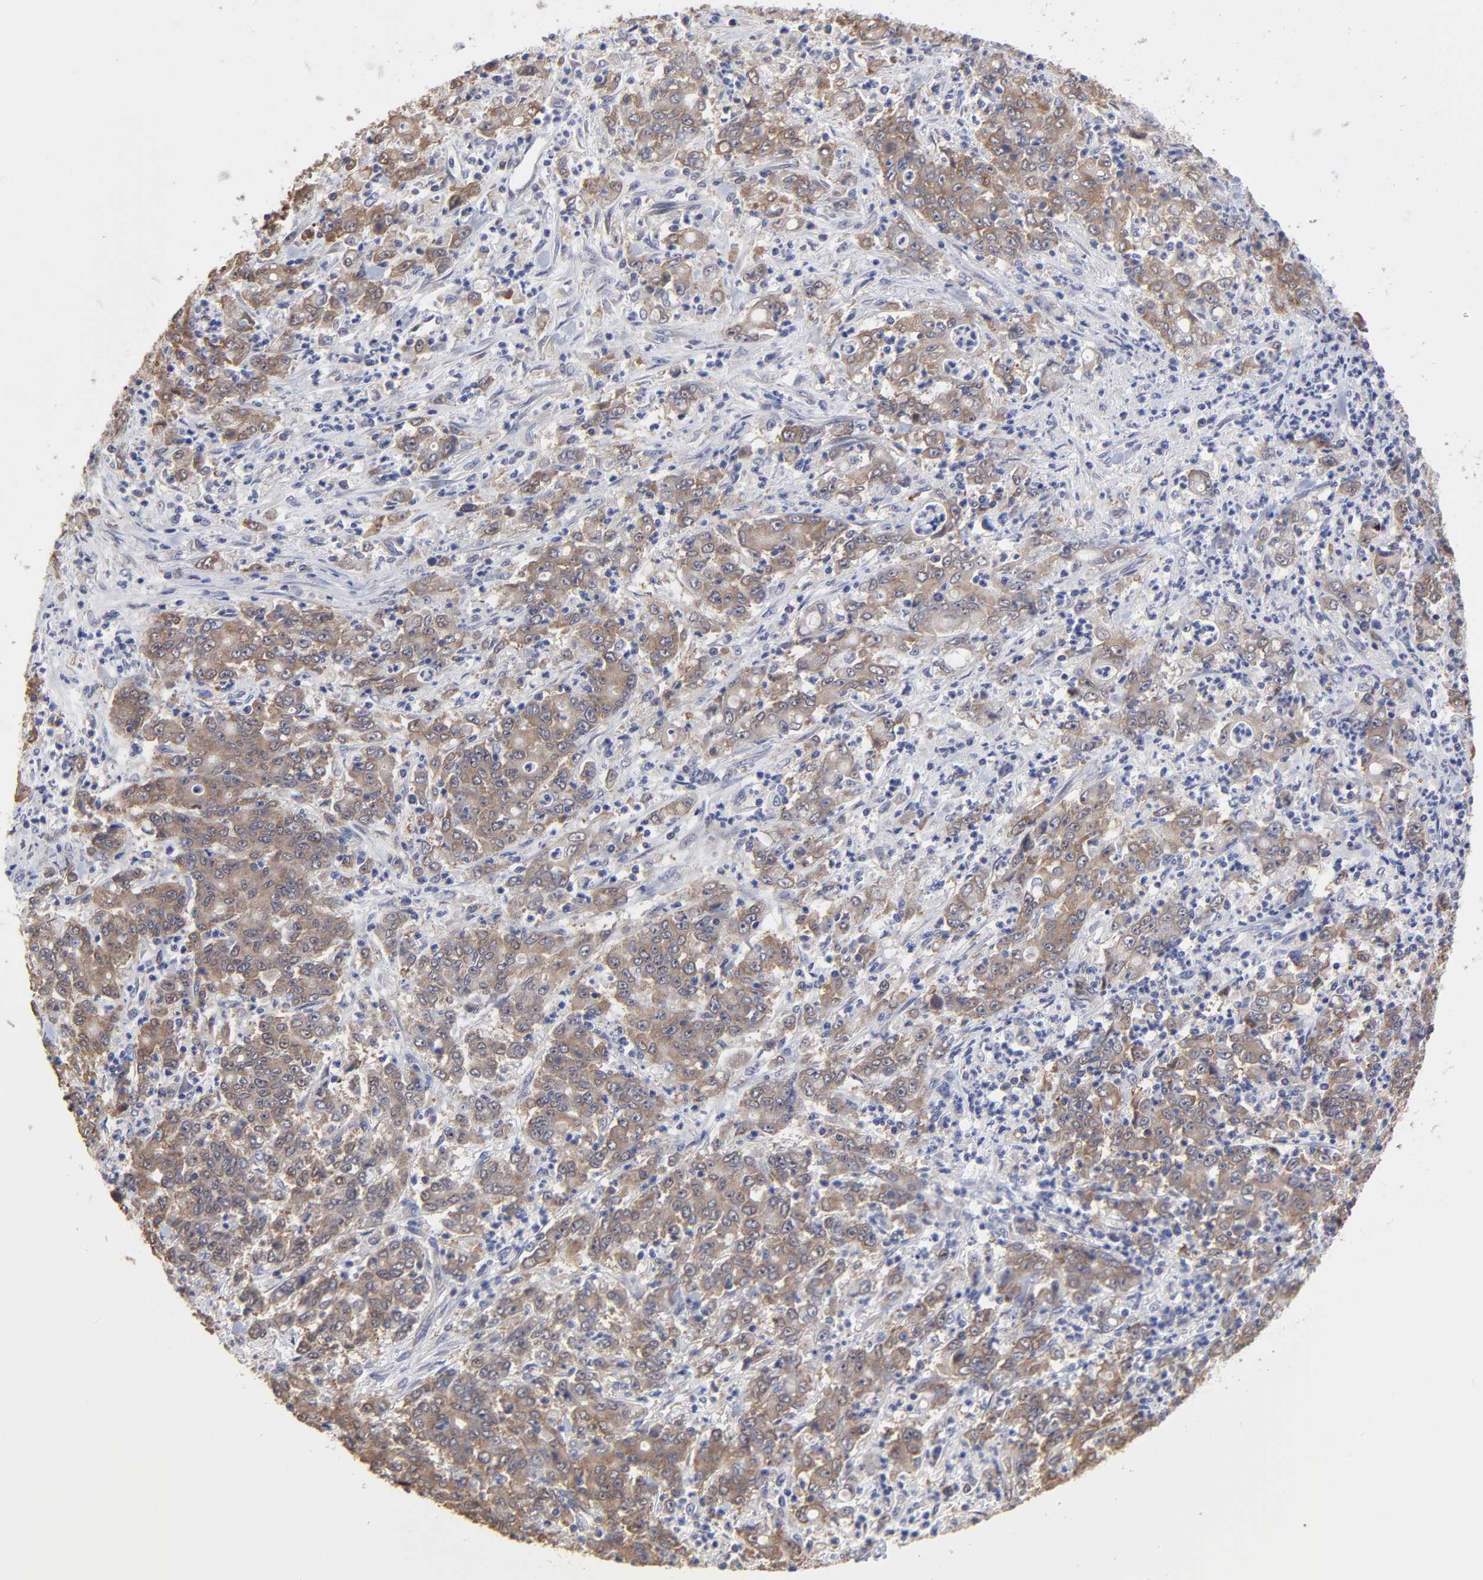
{"staining": {"intensity": "moderate", "quantity": ">75%", "location": "cytoplasmic/membranous"}, "tissue": "stomach cancer", "cell_type": "Tumor cells", "image_type": "cancer", "snomed": [{"axis": "morphology", "description": "Adenocarcinoma, NOS"}, {"axis": "topography", "description": "Stomach, lower"}], "caption": "There is medium levels of moderate cytoplasmic/membranous expression in tumor cells of stomach cancer (adenocarcinoma), as demonstrated by immunohistochemical staining (brown color).", "gene": "CCT2", "patient": {"sex": "female", "age": 71}}